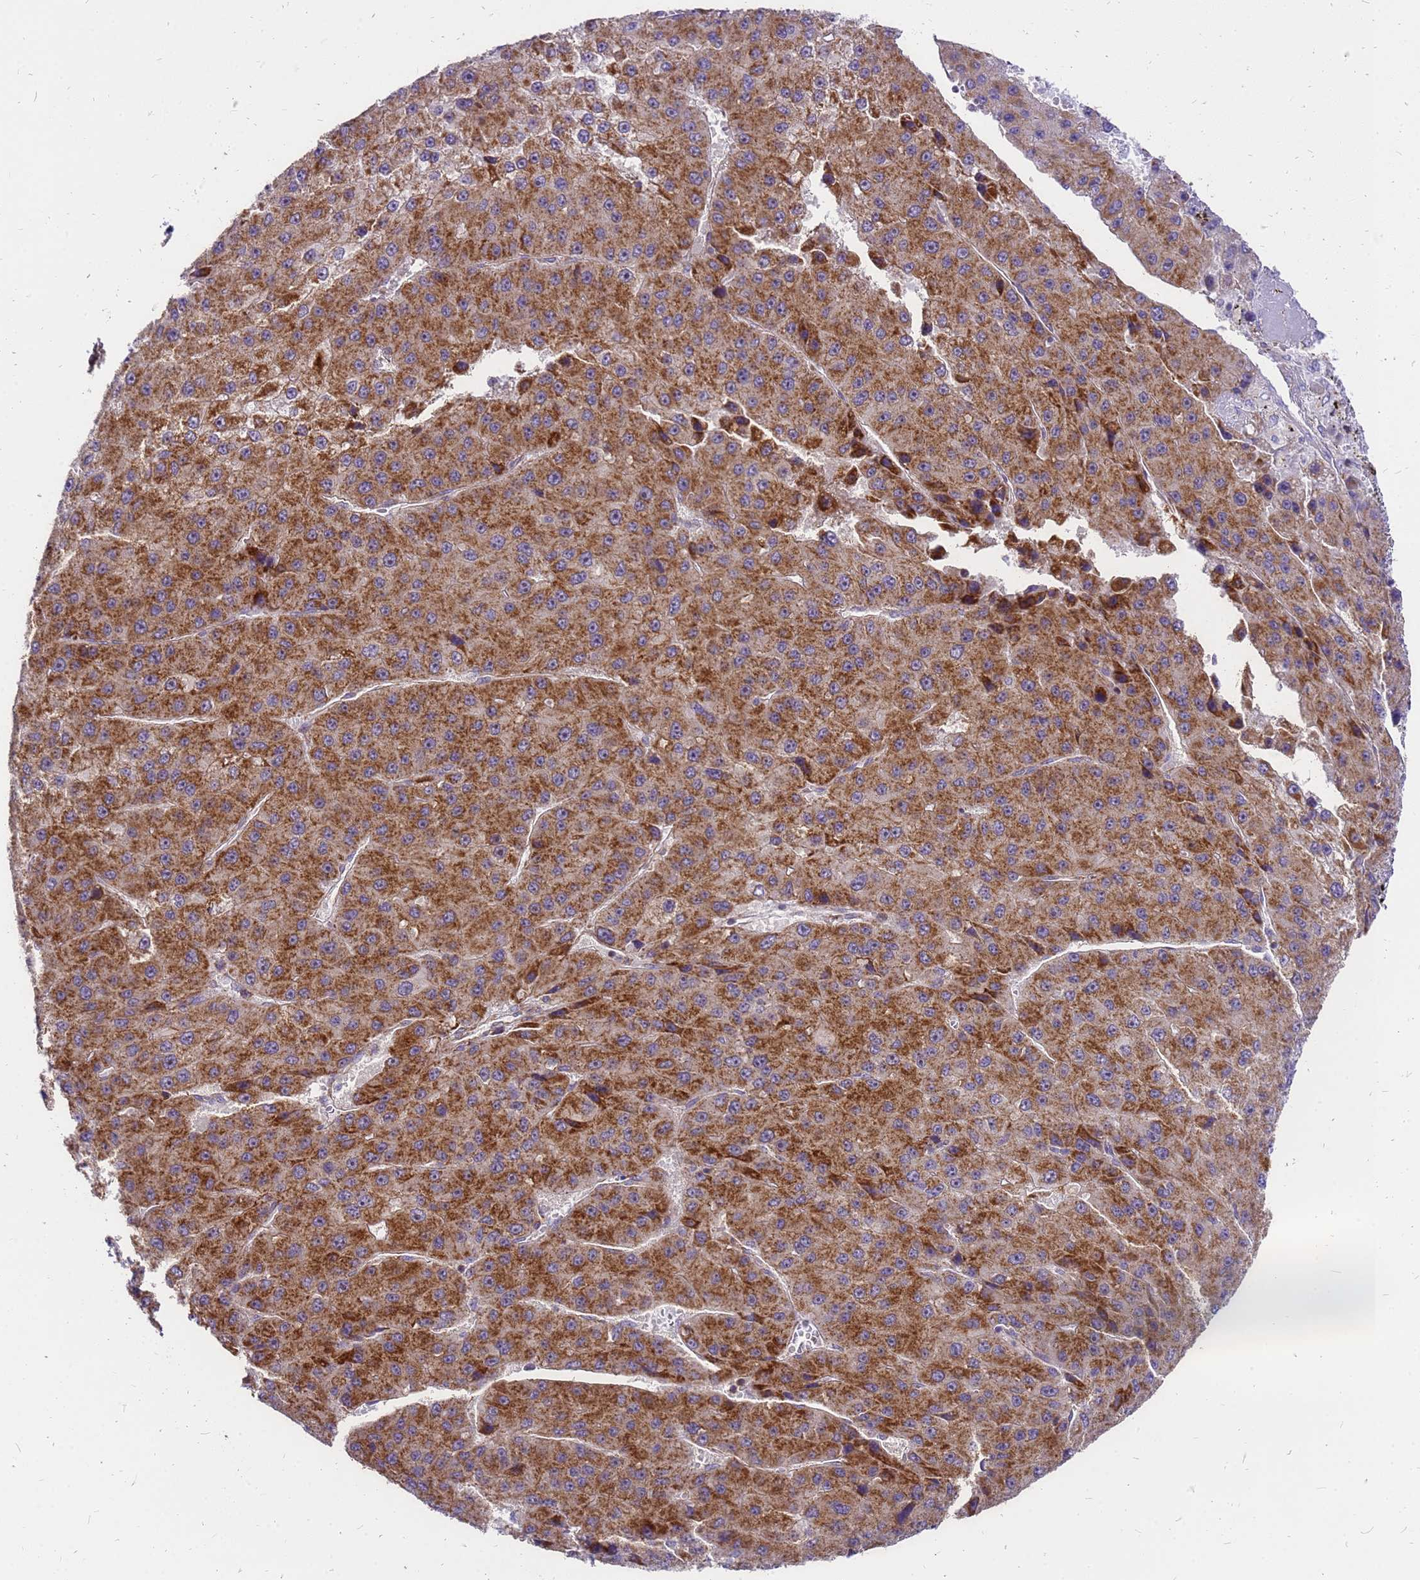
{"staining": {"intensity": "strong", "quantity": ">75%", "location": "cytoplasmic/membranous"}, "tissue": "liver cancer", "cell_type": "Tumor cells", "image_type": "cancer", "snomed": [{"axis": "morphology", "description": "Carcinoma, Hepatocellular, NOS"}, {"axis": "topography", "description": "Liver"}], "caption": "Immunohistochemistry (IHC) of liver cancer (hepatocellular carcinoma) shows high levels of strong cytoplasmic/membranous expression in approximately >75% of tumor cells.", "gene": "MRPS26", "patient": {"sex": "female", "age": 73}}